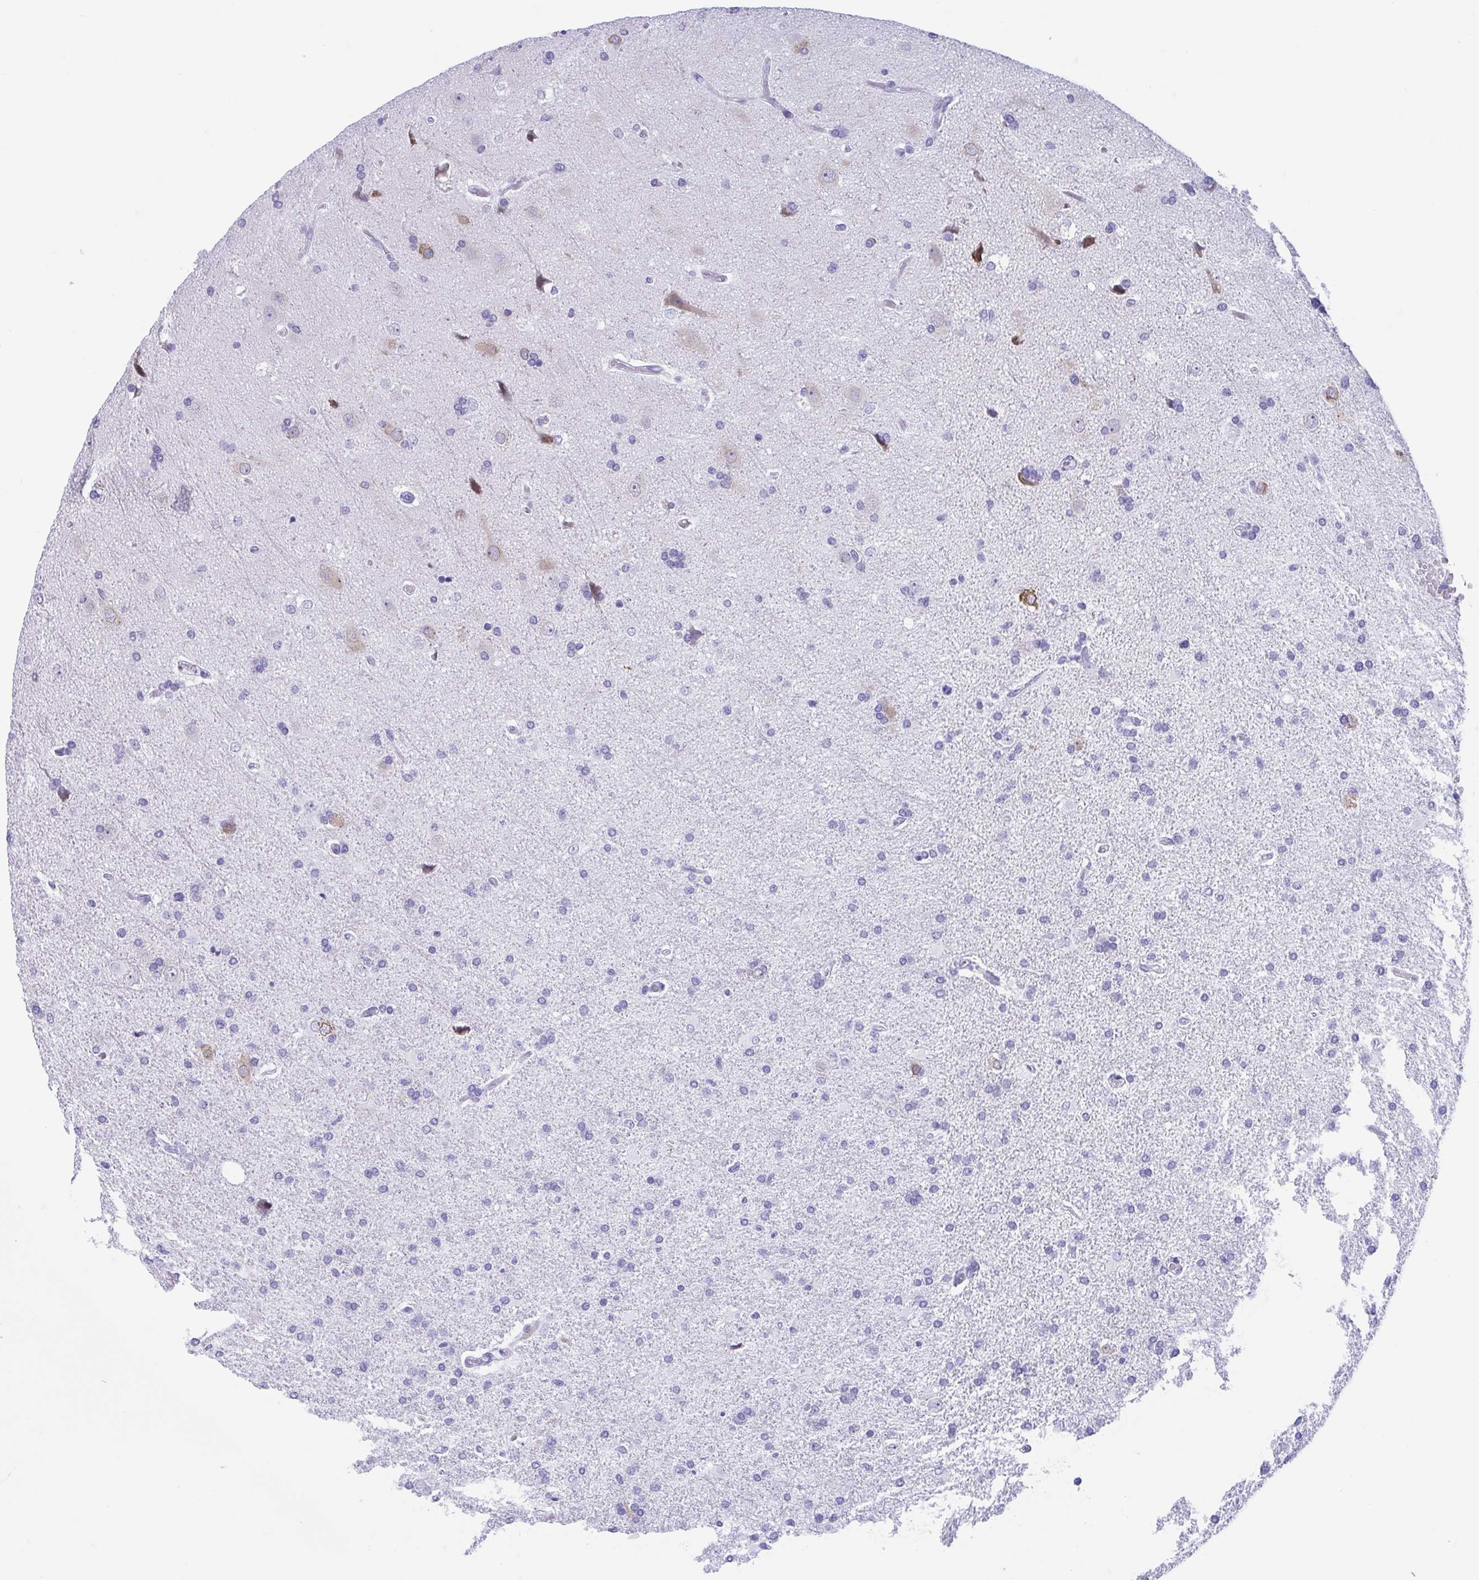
{"staining": {"intensity": "negative", "quantity": "none", "location": "none"}, "tissue": "glioma", "cell_type": "Tumor cells", "image_type": "cancer", "snomed": [{"axis": "morphology", "description": "Glioma, malignant, High grade"}, {"axis": "topography", "description": "Brain"}], "caption": "High power microscopy micrograph of an immunohistochemistry (IHC) photomicrograph of malignant high-grade glioma, revealing no significant positivity in tumor cells.", "gene": "TMEM35A", "patient": {"sex": "male", "age": 68}}